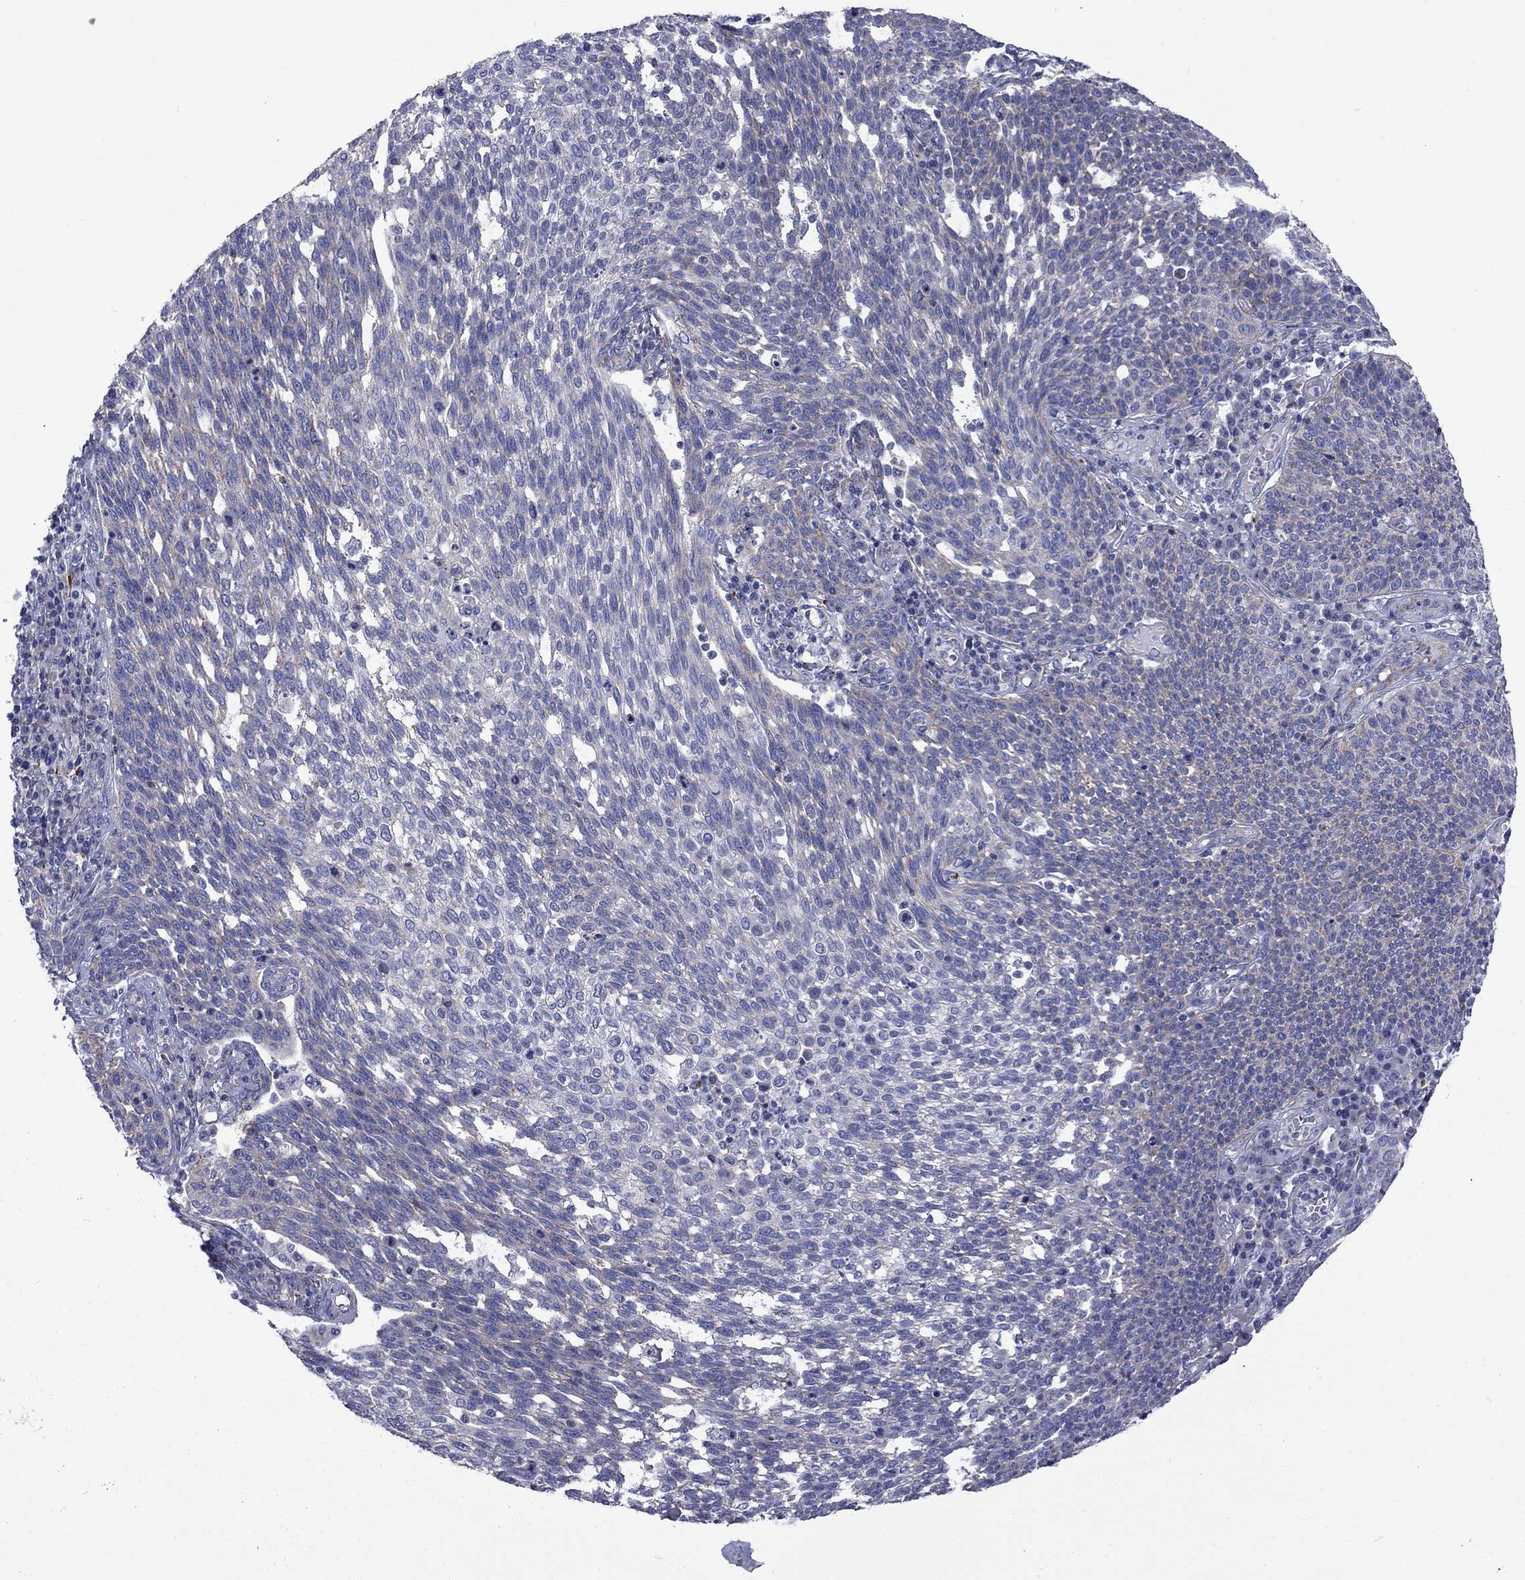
{"staining": {"intensity": "negative", "quantity": "none", "location": "none"}, "tissue": "cervical cancer", "cell_type": "Tumor cells", "image_type": "cancer", "snomed": [{"axis": "morphology", "description": "Squamous cell carcinoma, NOS"}, {"axis": "topography", "description": "Cervix"}], "caption": "Human squamous cell carcinoma (cervical) stained for a protein using immunohistochemistry demonstrates no expression in tumor cells.", "gene": "CISD1", "patient": {"sex": "female", "age": 34}}